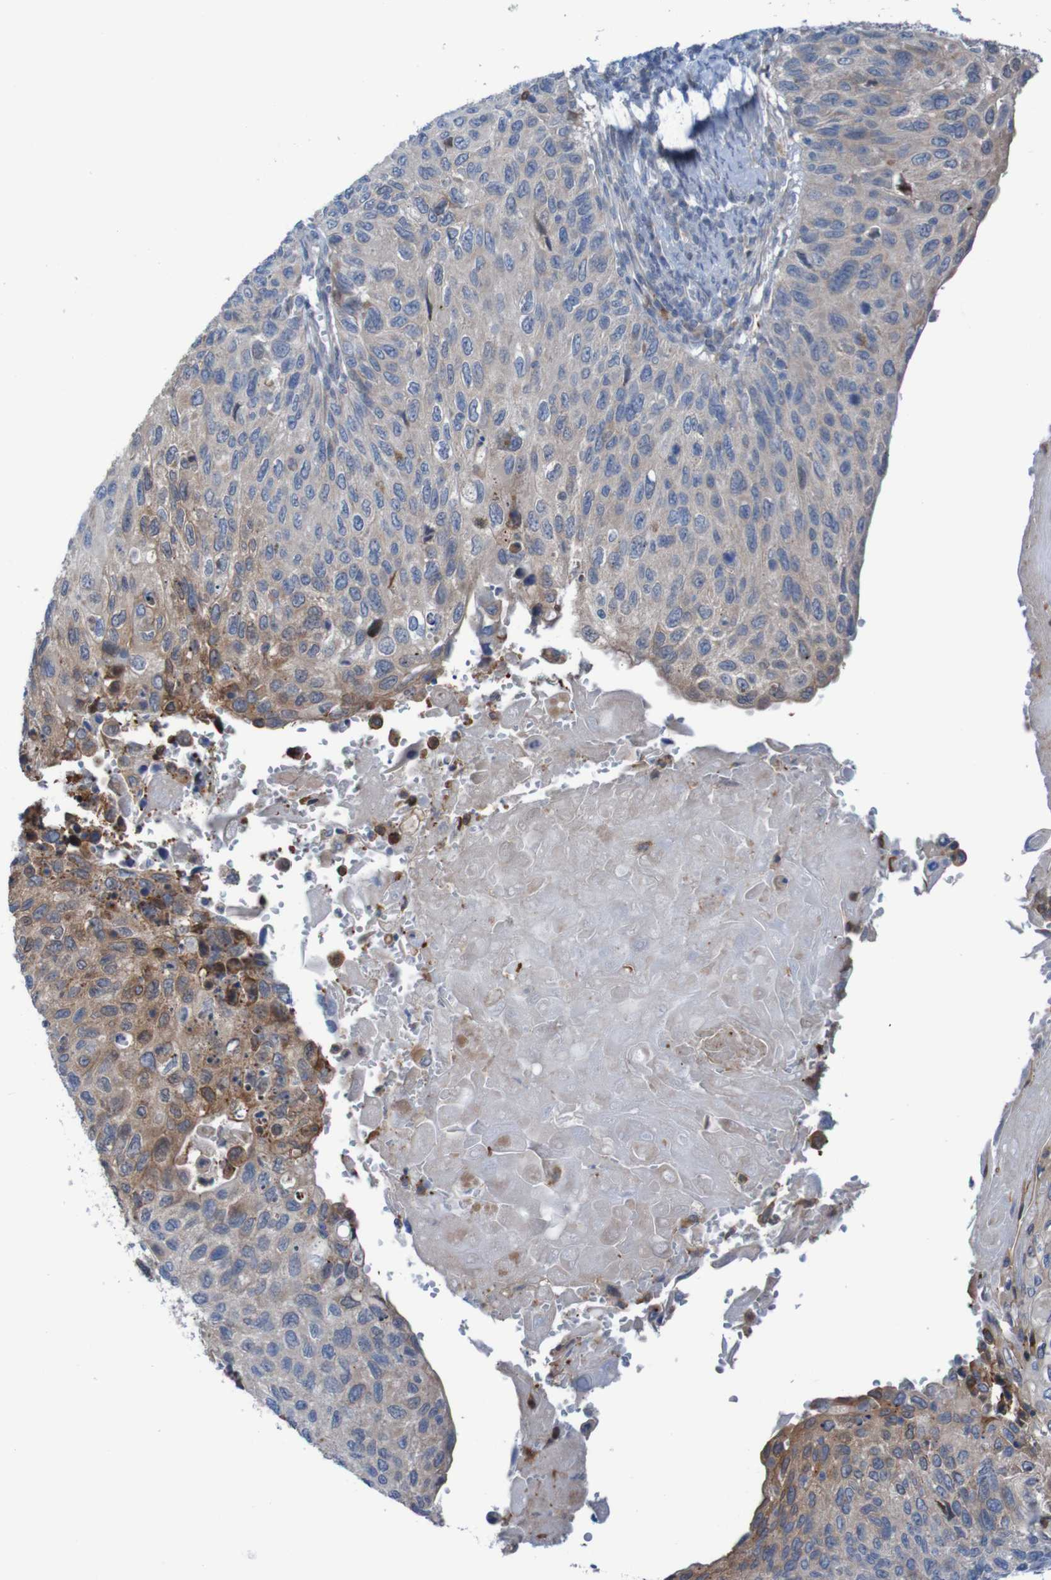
{"staining": {"intensity": "moderate", "quantity": "<25%", "location": "cytoplasmic/membranous"}, "tissue": "cervical cancer", "cell_type": "Tumor cells", "image_type": "cancer", "snomed": [{"axis": "morphology", "description": "Squamous cell carcinoma, NOS"}, {"axis": "topography", "description": "Cervix"}], "caption": "Cervical cancer (squamous cell carcinoma) was stained to show a protein in brown. There is low levels of moderate cytoplasmic/membranous expression in about <25% of tumor cells. The staining was performed using DAB (3,3'-diaminobenzidine) to visualize the protein expression in brown, while the nuclei were stained in blue with hematoxylin (Magnification: 20x).", "gene": "ANGPT4", "patient": {"sex": "female", "age": 70}}